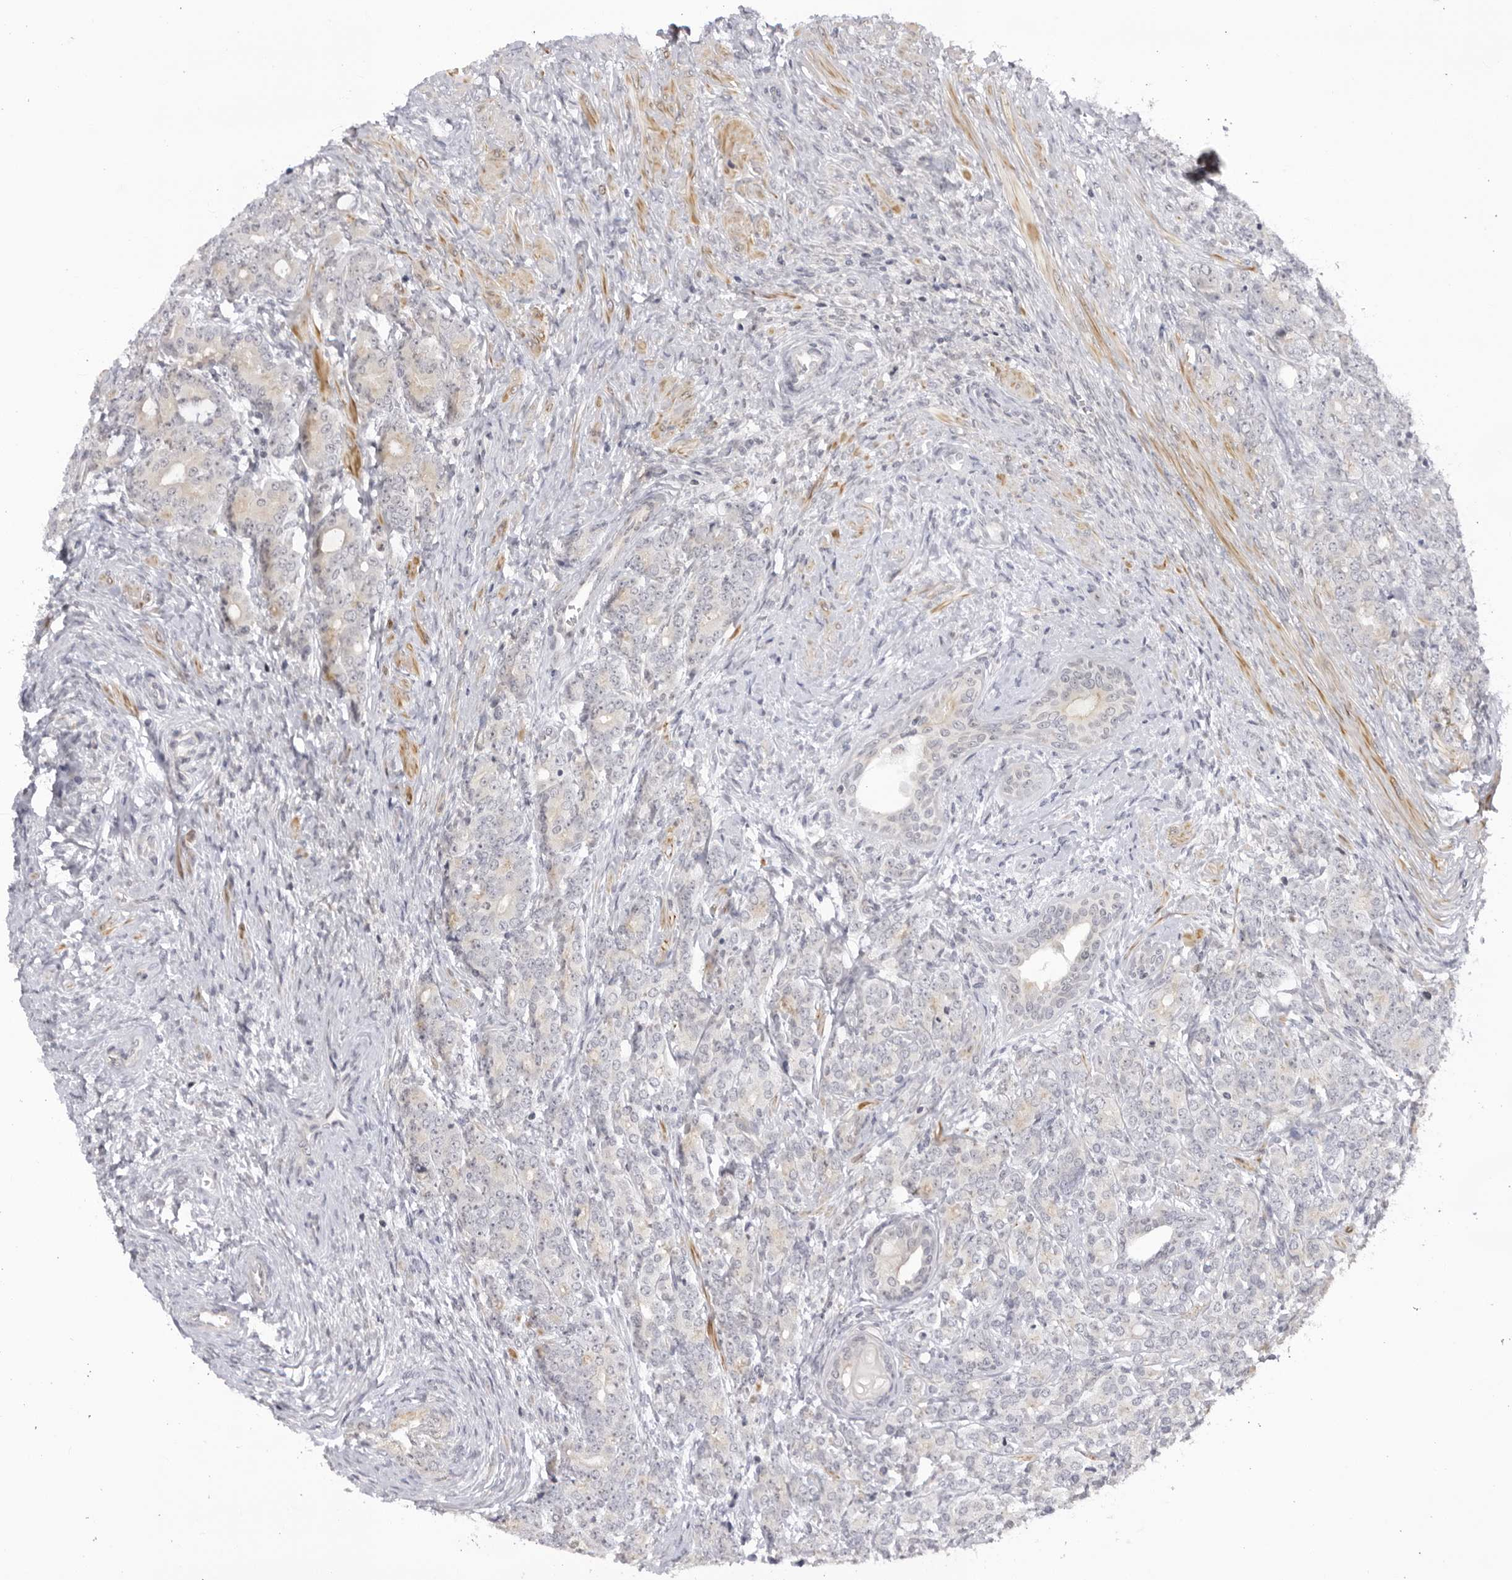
{"staining": {"intensity": "negative", "quantity": "none", "location": "none"}, "tissue": "prostate cancer", "cell_type": "Tumor cells", "image_type": "cancer", "snomed": [{"axis": "morphology", "description": "Adenocarcinoma, High grade"}, {"axis": "topography", "description": "Prostate"}], "caption": "Adenocarcinoma (high-grade) (prostate) stained for a protein using IHC displays no expression tumor cells.", "gene": "CNBD1", "patient": {"sex": "male", "age": 62}}